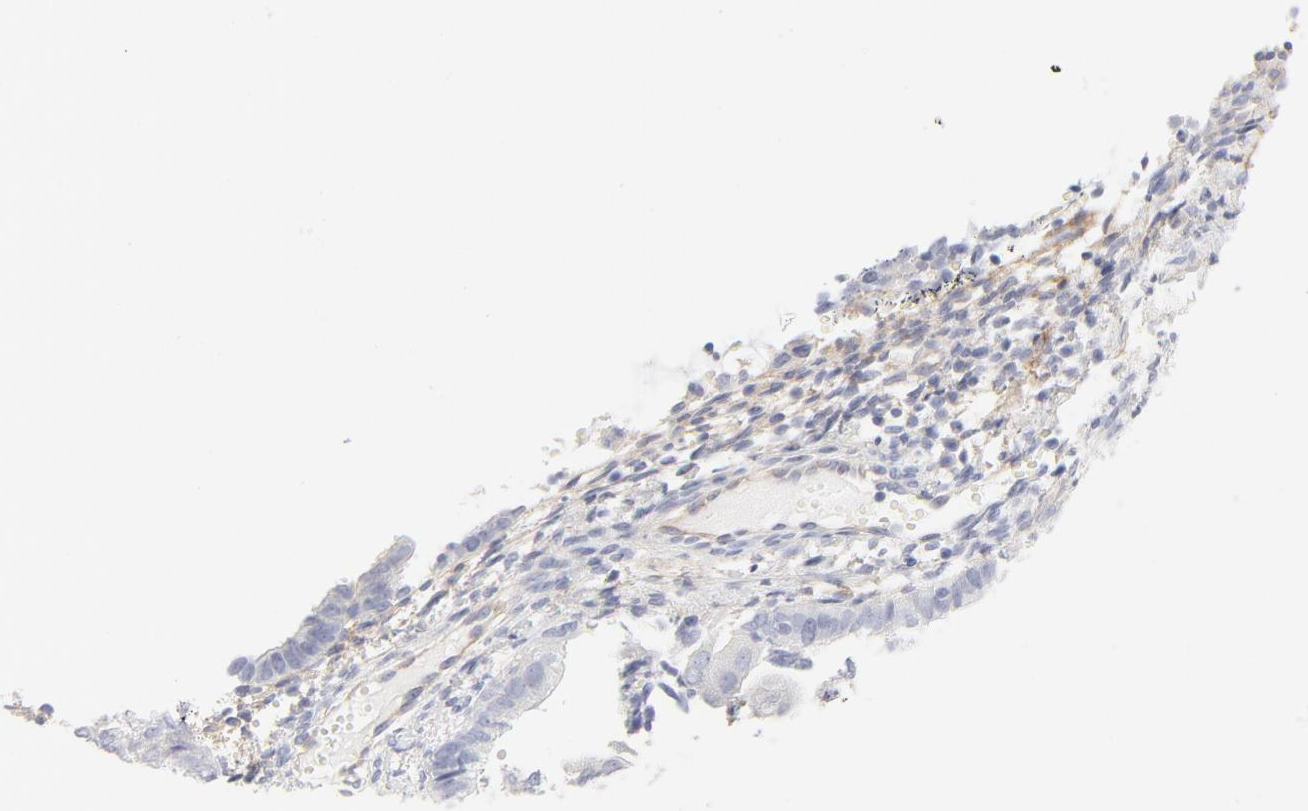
{"staining": {"intensity": "negative", "quantity": "none", "location": "none"}, "tissue": "endometrial cancer", "cell_type": "Tumor cells", "image_type": "cancer", "snomed": [{"axis": "morphology", "description": "Adenocarcinoma, NOS"}, {"axis": "topography", "description": "Endometrium"}], "caption": "Protein analysis of endometrial cancer (adenocarcinoma) reveals no significant expression in tumor cells. (Brightfield microscopy of DAB immunohistochemistry at high magnification).", "gene": "ITGA5", "patient": {"sex": "female", "age": 63}}